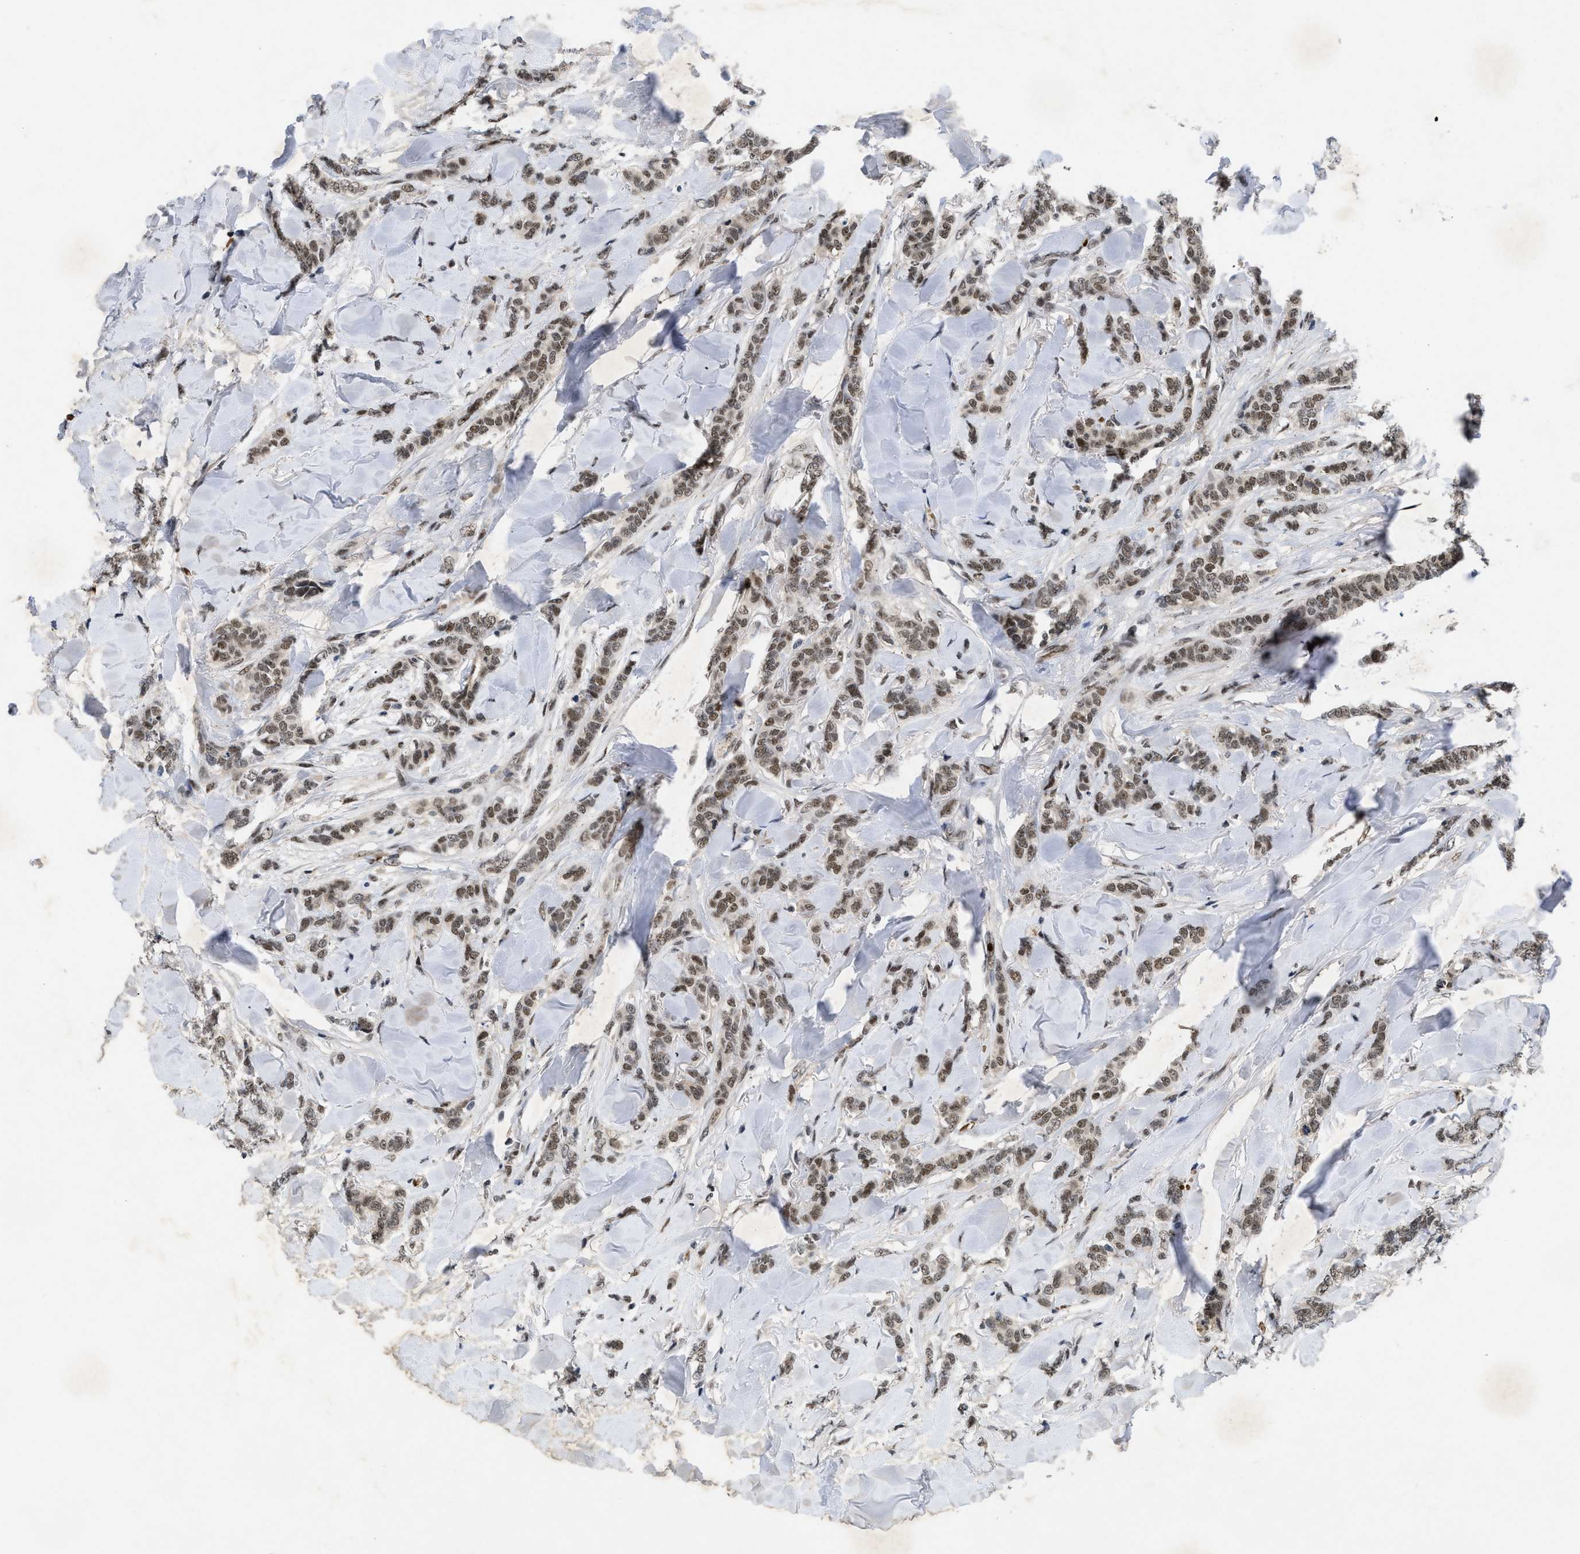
{"staining": {"intensity": "weak", "quantity": ">75%", "location": "nuclear"}, "tissue": "breast cancer", "cell_type": "Tumor cells", "image_type": "cancer", "snomed": [{"axis": "morphology", "description": "Lobular carcinoma"}, {"axis": "topography", "description": "Skin"}, {"axis": "topography", "description": "Breast"}], "caption": "Human breast cancer stained for a protein (brown) shows weak nuclear positive positivity in about >75% of tumor cells.", "gene": "ZNF346", "patient": {"sex": "female", "age": 46}}